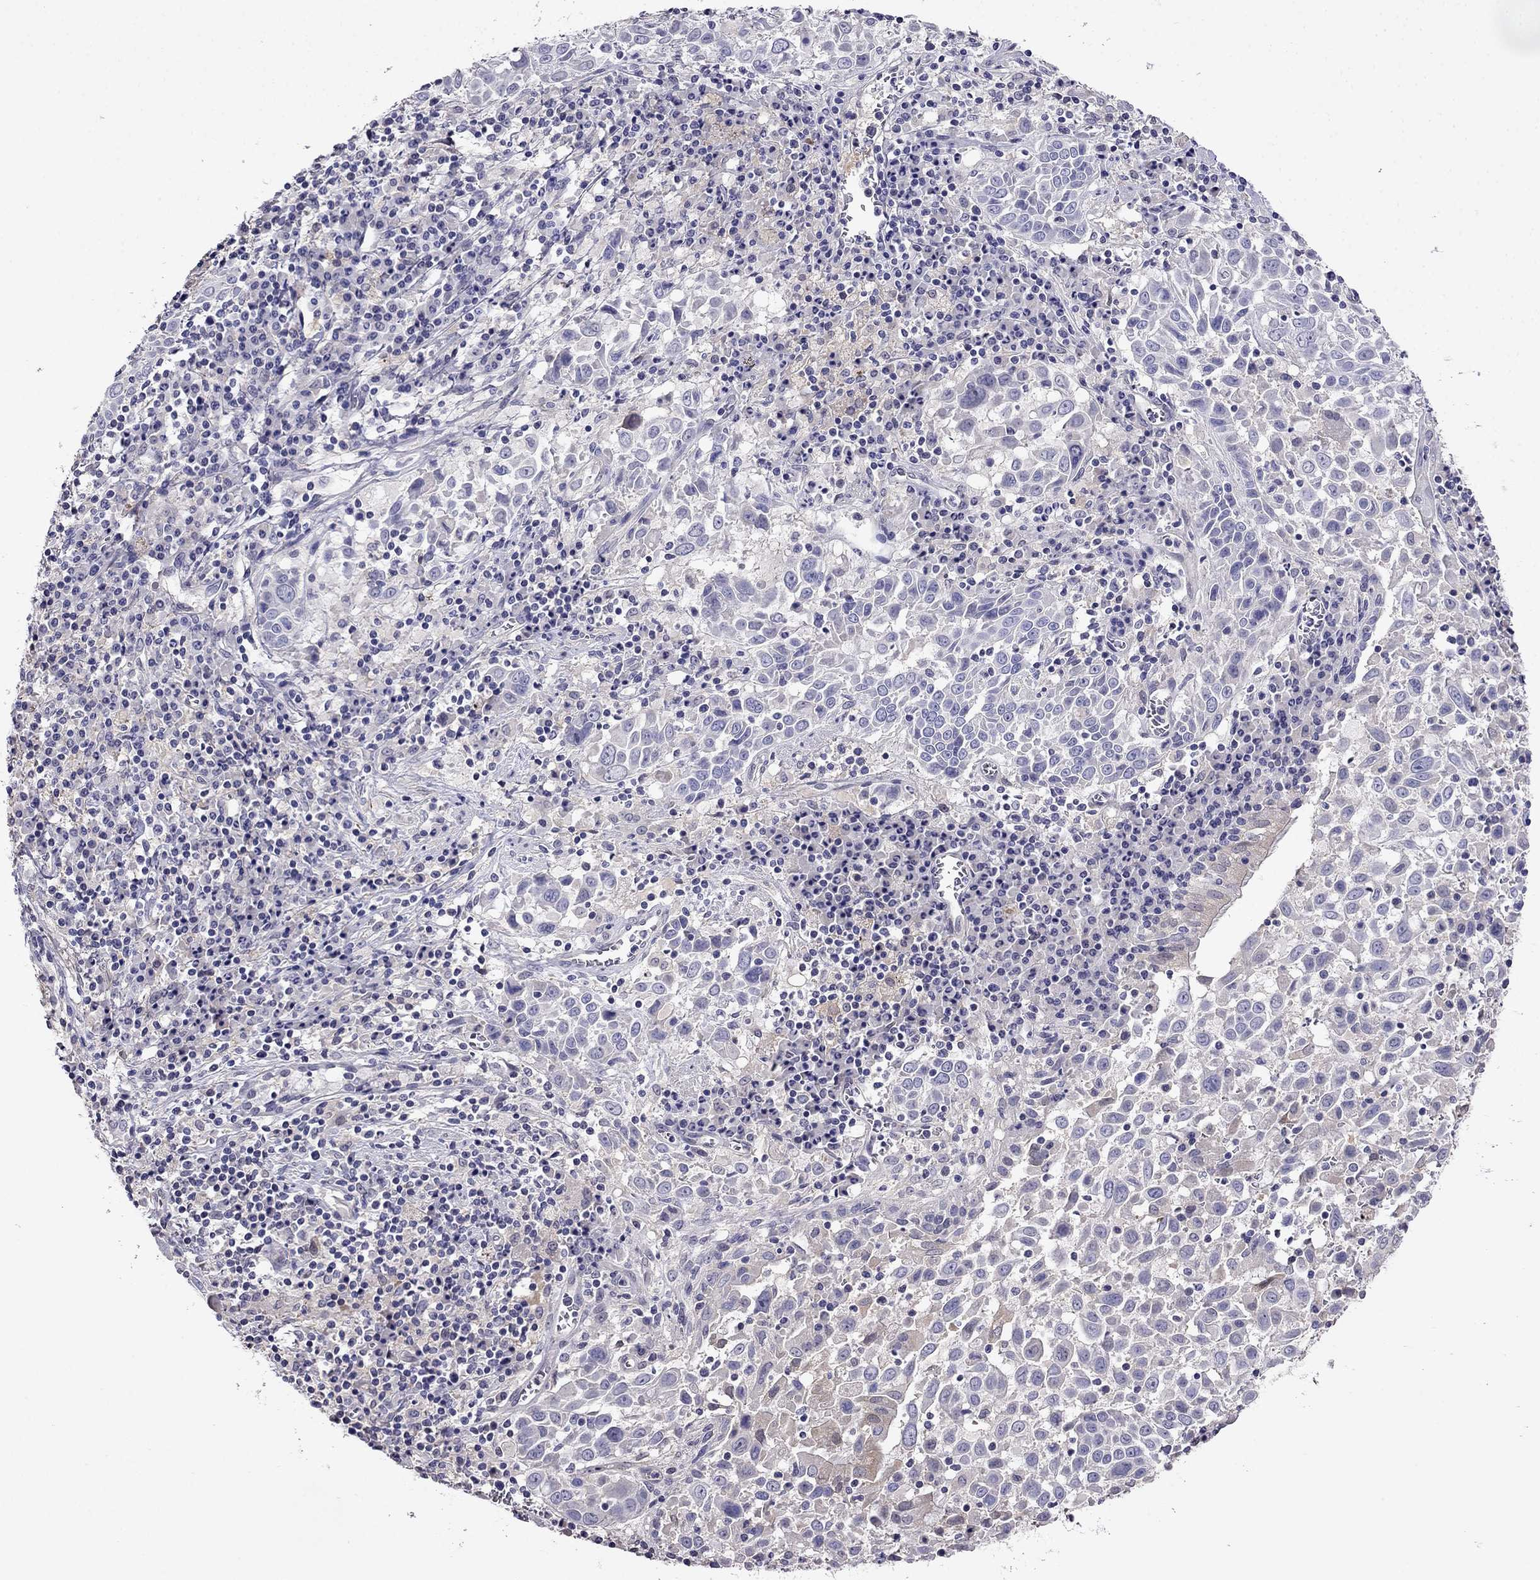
{"staining": {"intensity": "negative", "quantity": "none", "location": "none"}, "tissue": "lung cancer", "cell_type": "Tumor cells", "image_type": "cancer", "snomed": [{"axis": "morphology", "description": "Squamous cell carcinoma, NOS"}, {"axis": "topography", "description": "Lung"}], "caption": "A high-resolution histopathology image shows immunohistochemistry (IHC) staining of squamous cell carcinoma (lung), which demonstrates no significant positivity in tumor cells.", "gene": "SCNN1D", "patient": {"sex": "male", "age": 57}}